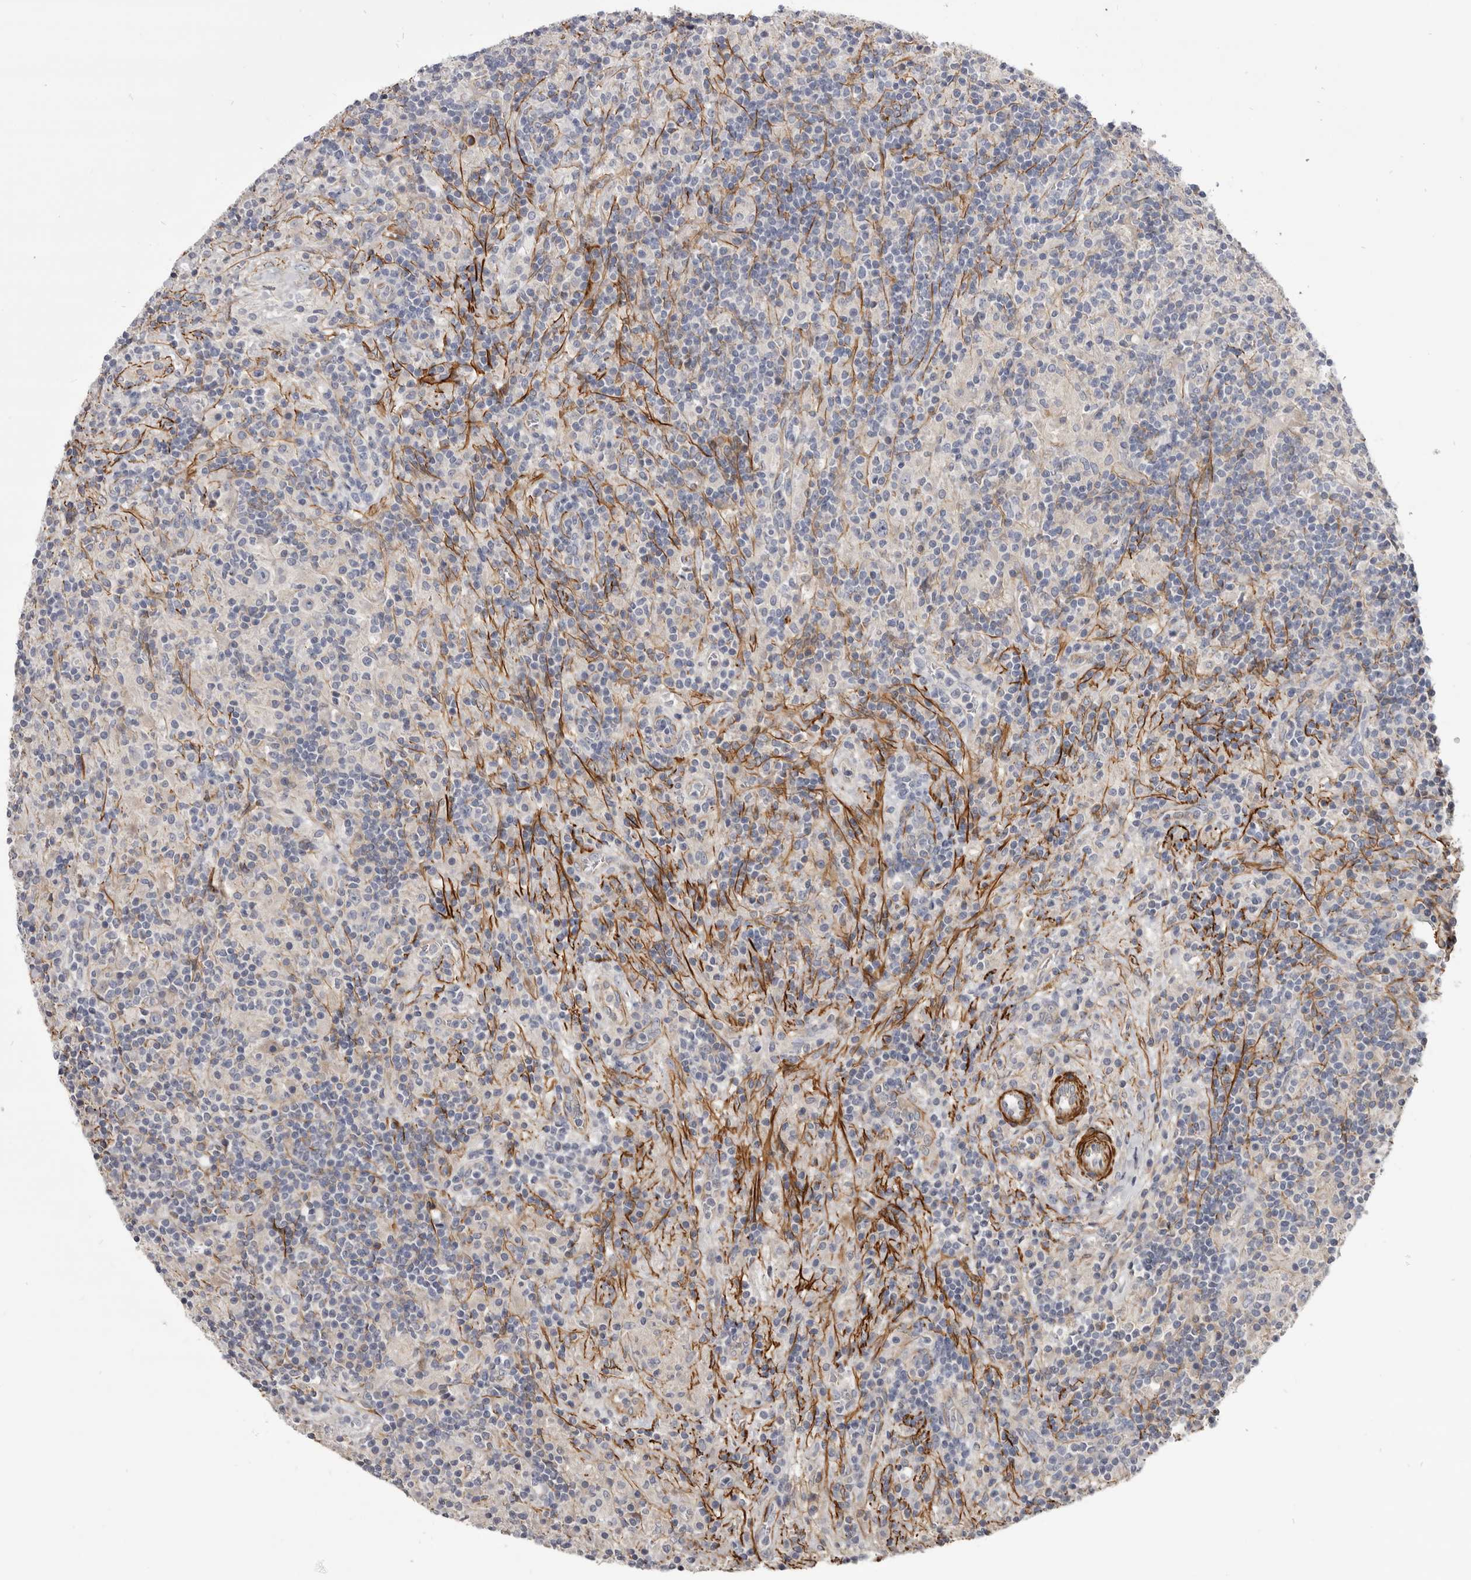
{"staining": {"intensity": "negative", "quantity": "none", "location": "none"}, "tissue": "lymphoma", "cell_type": "Tumor cells", "image_type": "cancer", "snomed": [{"axis": "morphology", "description": "Hodgkin's disease, NOS"}, {"axis": "topography", "description": "Lymph node"}], "caption": "A micrograph of lymphoma stained for a protein exhibits no brown staining in tumor cells.", "gene": "CGN", "patient": {"sex": "male", "age": 70}}